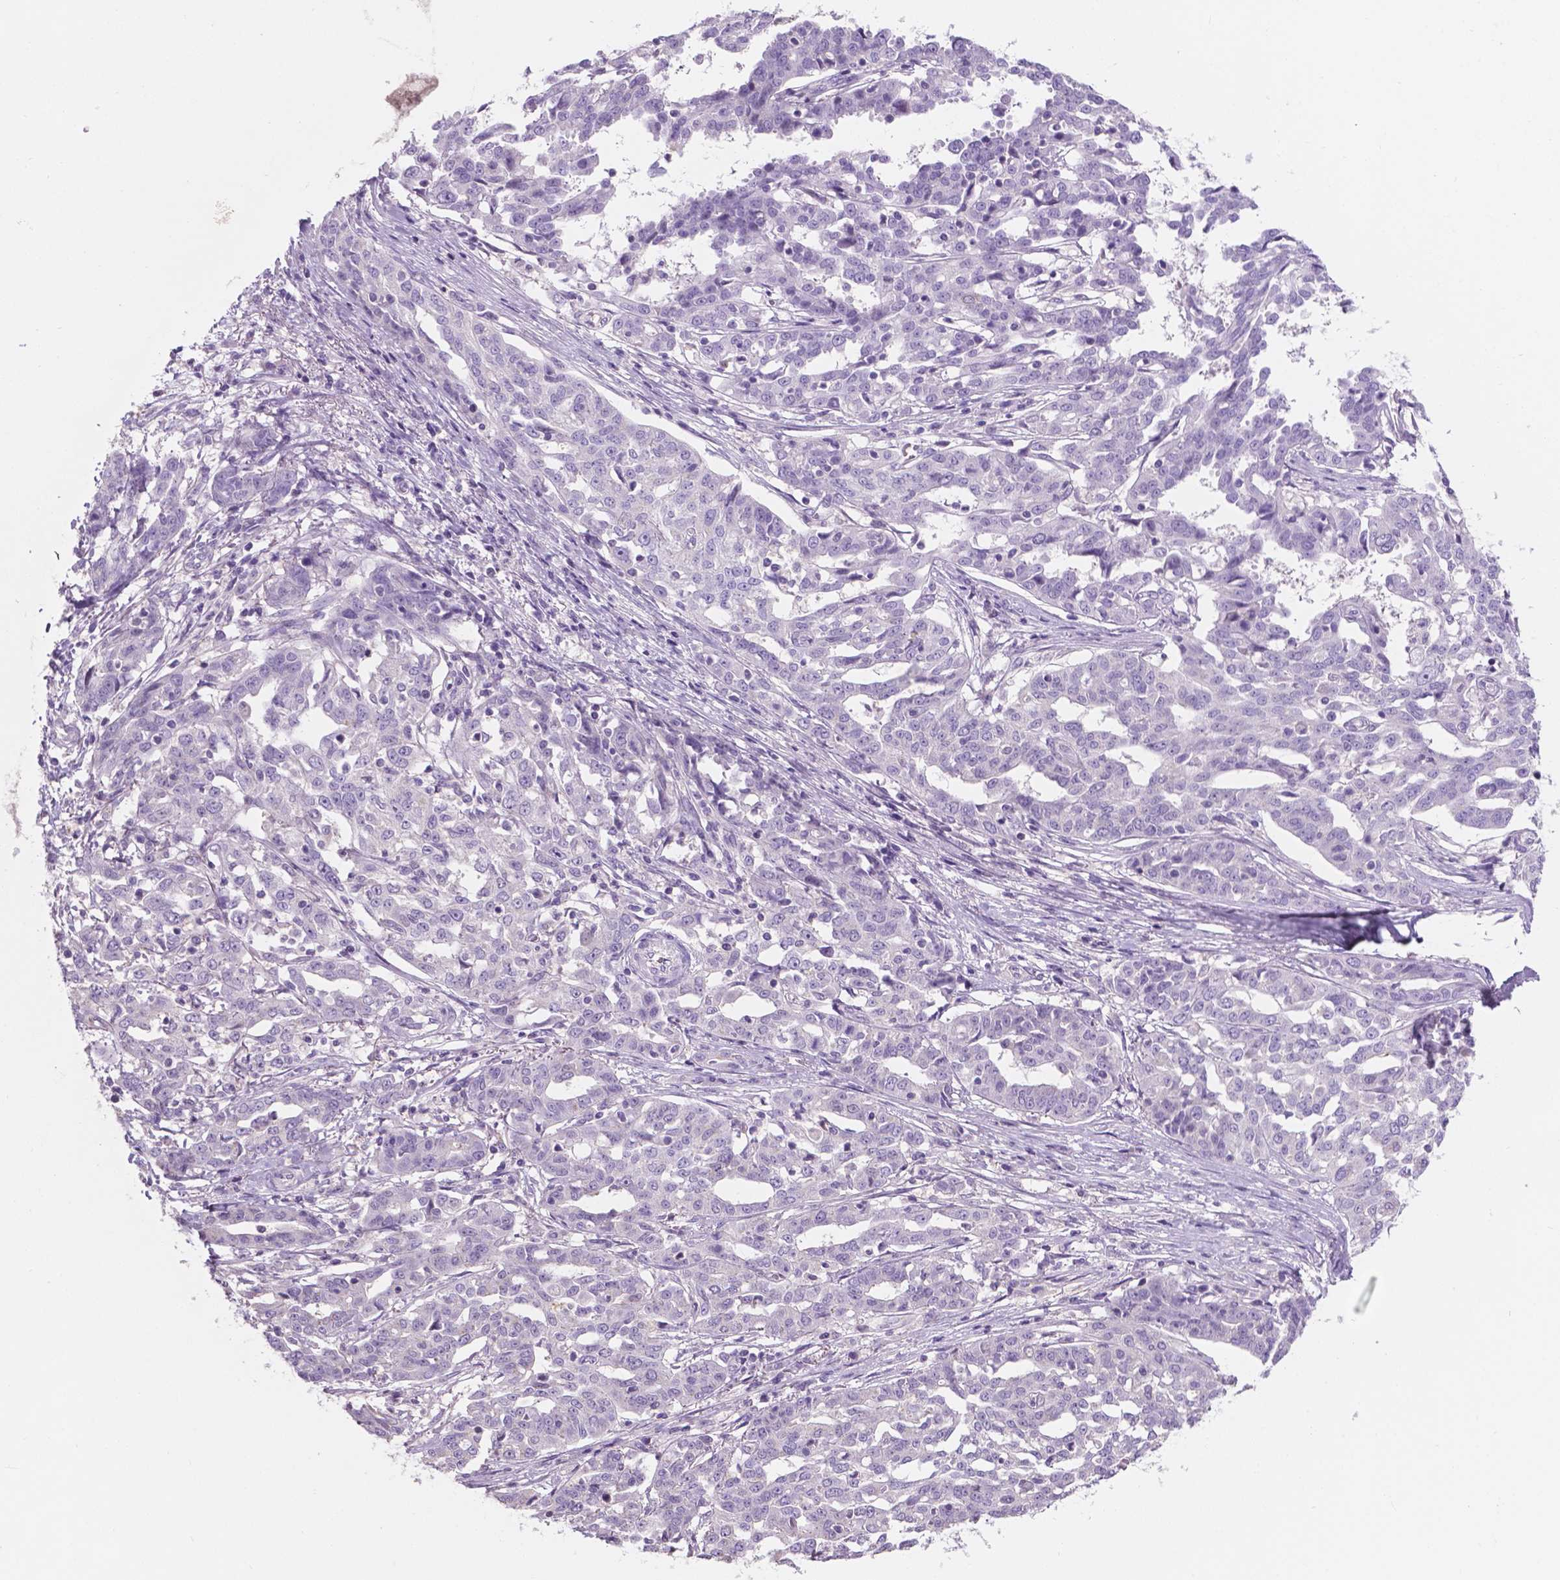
{"staining": {"intensity": "negative", "quantity": "none", "location": "none"}, "tissue": "ovarian cancer", "cell_type": "Tumor cells", "image_type": "cancer", "snomed": [{"axis": "morphology", "description": "Cystadenocarcinoma, serous, NOS"}, {"axis": "topography", "description": "Ovary"}], "caption": "This is a histopathology image of IHC staining of ovarian cancer, which shows no staining in tumor cells.", "gene": "SBSN", "patient": {"sex": "female", "age": 67}}